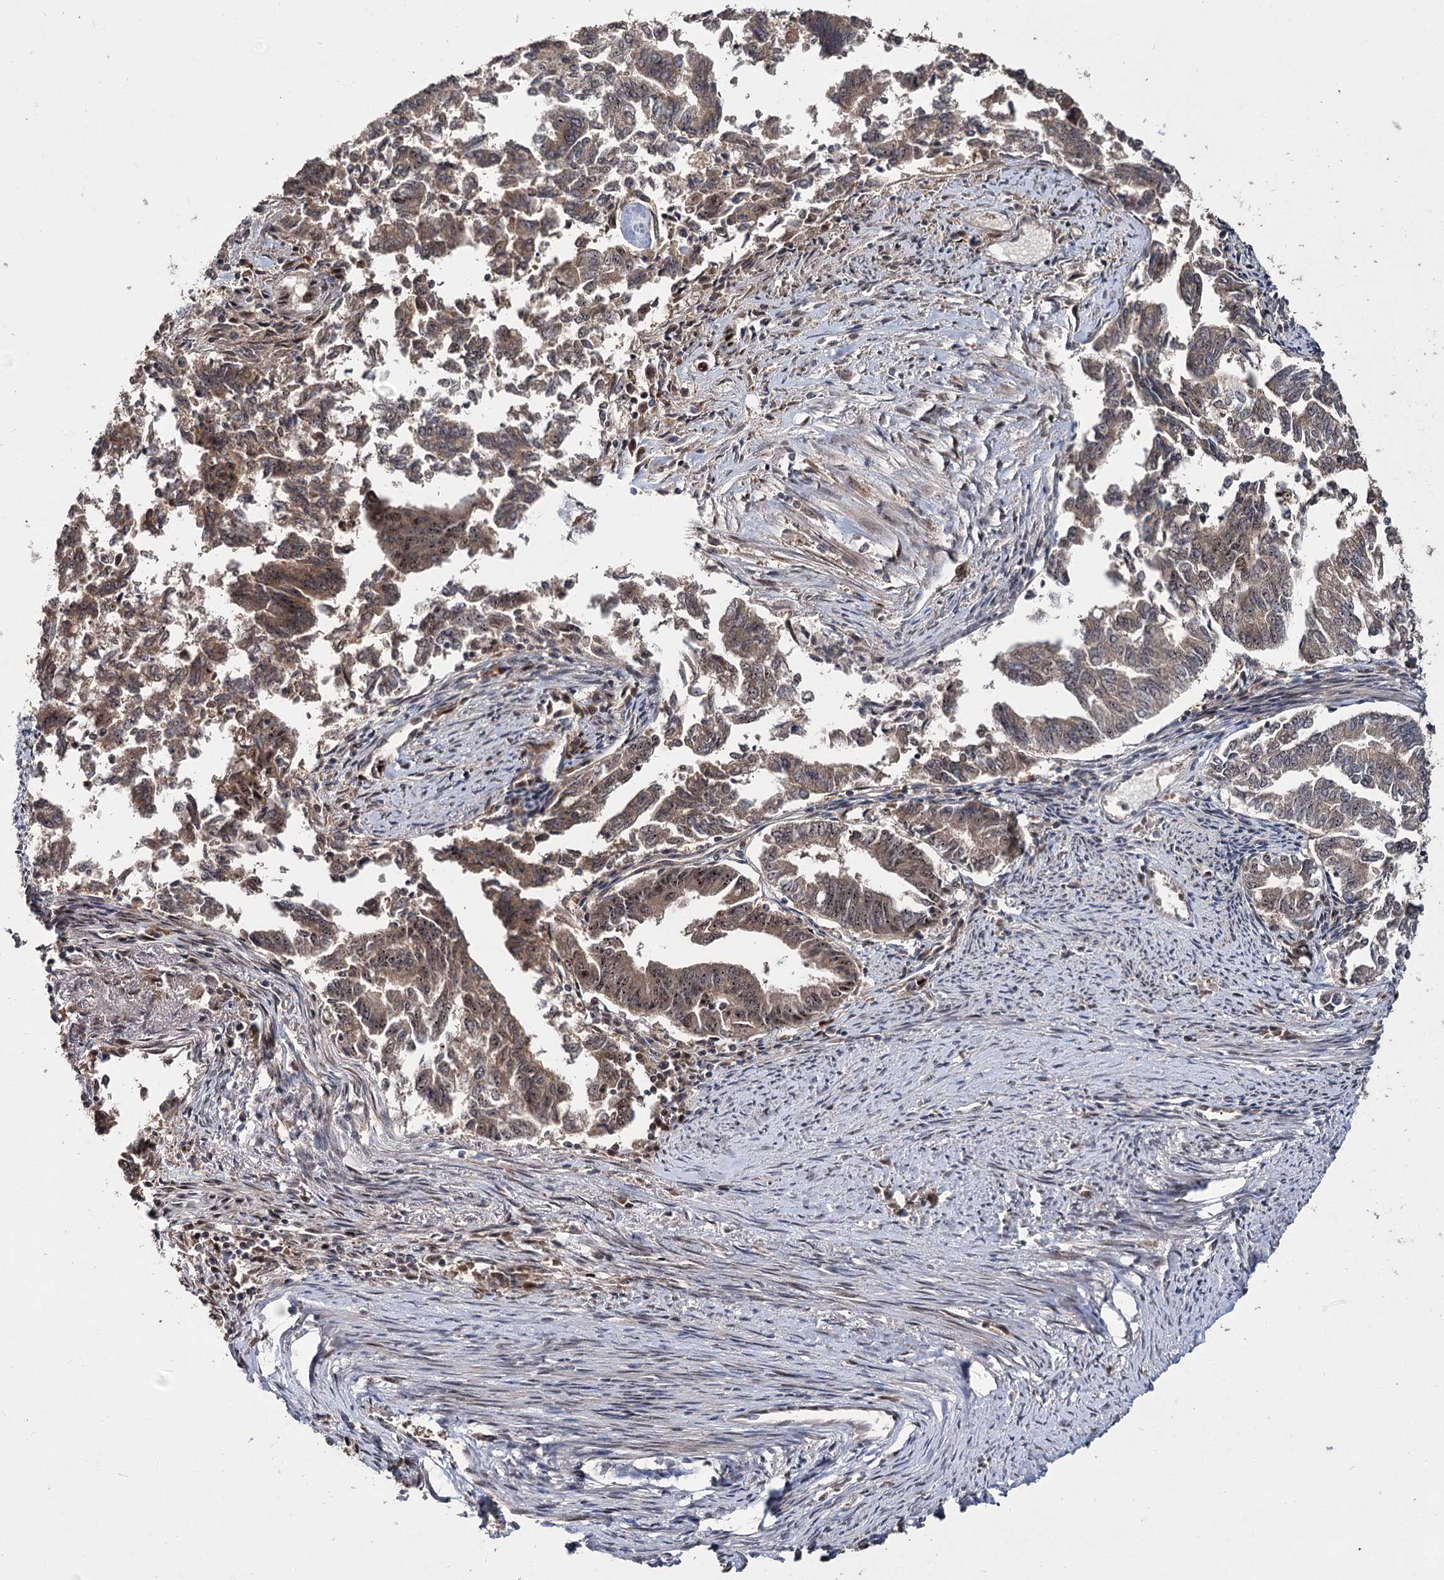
{"staining": {"intensity": "moderate", "quantity": ">75%", "location": "cytoplasmic/membranous,nuclear"}, "tissue": "endometrial cancer", "cell_type": "Tumor cells", "image_type": "cancer", "snomed": [{"axis": "morphology", "description": "Adenocarcinoma, NOS"}, {"axis": "topography", "description": "Endometrium"}], "caption": "Protein analysis of adenocarcinoma (endometrial) tissue exhibits moderate cytoplasmic/membranous and nuclear expression in about >75% of tumor cells. The staining was performed using DAB, with brown indicating positive protein expression. Nuclei are stained blue with hematoxylin.", "gene": "MKNK2", "patient": {"sex": "female", "age": 79}}